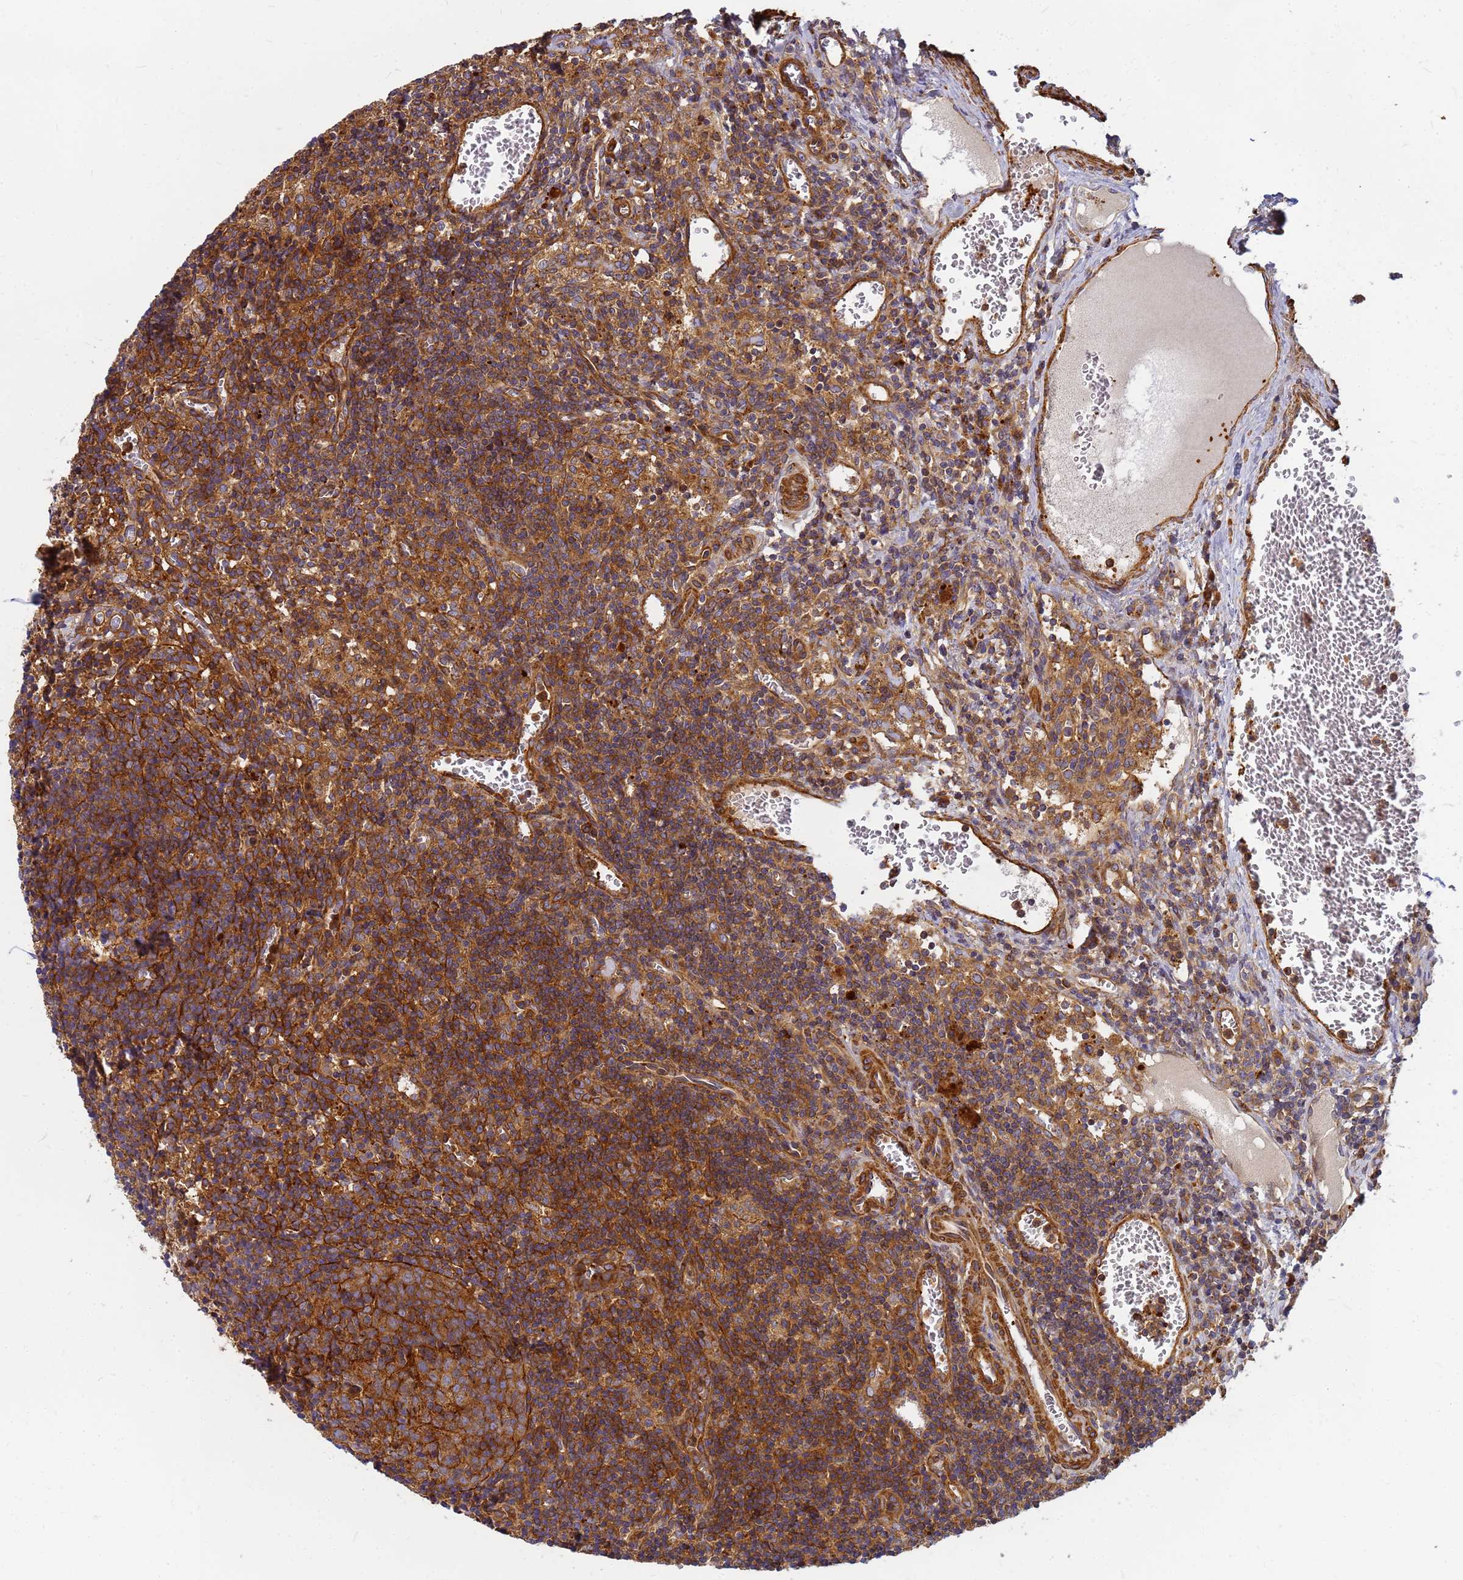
{"staining": {"intensity": "strong", "quantity": ">75%", "location": "cytoplasmic/membranous"}, "tissue": "lymph node", "cell_type": "Germinal center cells", "image_type": "normal", "snomed": [{"axis": "morphology", "description": "Normal tissue, NOS"}, {"axis": "topography", "description": "Lymph node"}], "caption": "Immunohistochemical staining of benign lymph node exhibits high levels of strong cytoplasmic/membranous positivity in about >75% of germinal center cells.", "gene": "C2CD5", "patient": {"sex": "female", "age": 37}}